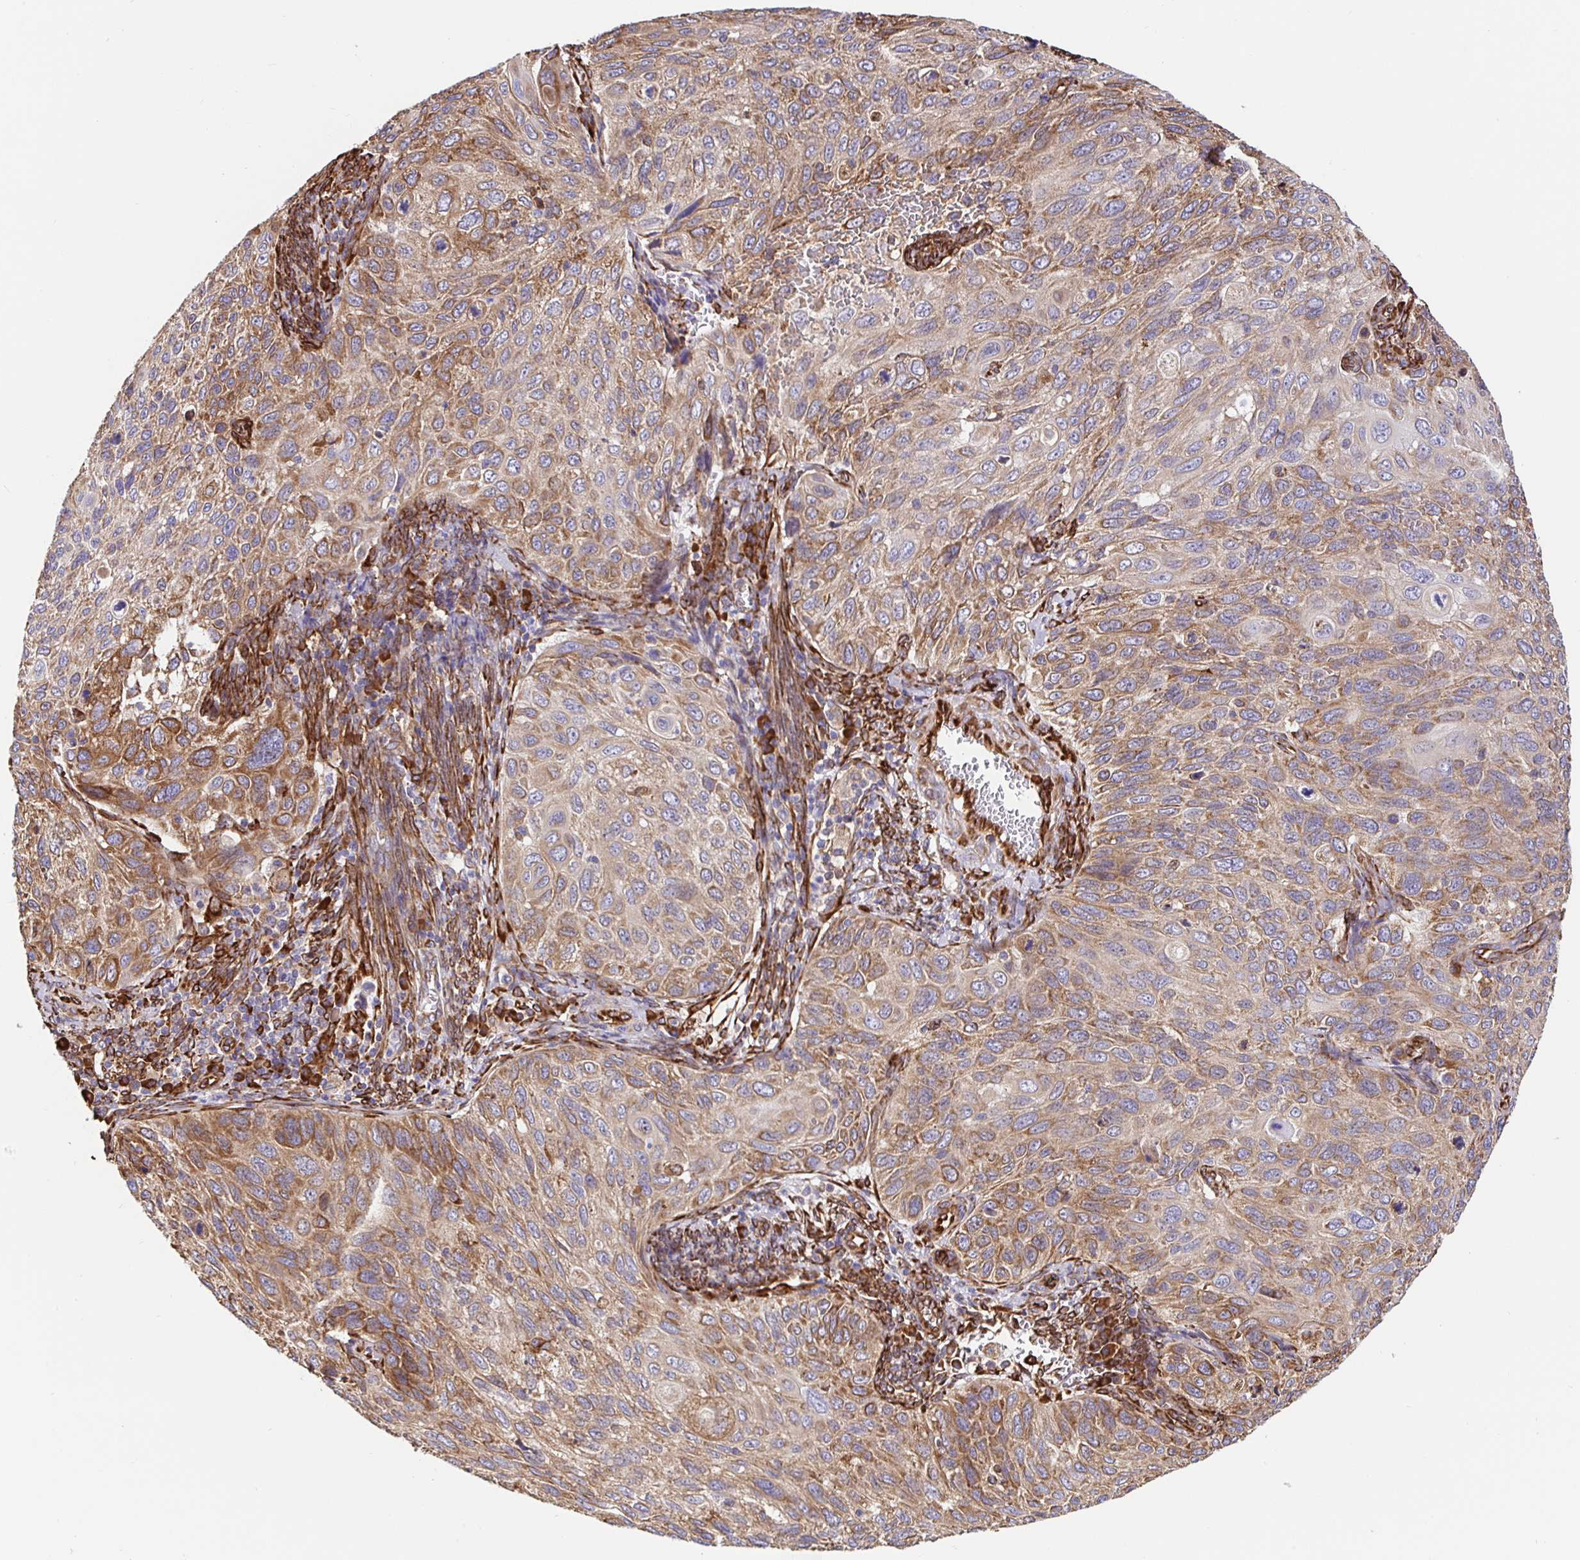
{"staining": {"intensity": "moderate", "quantity": ">75%", "location": "cytoplasmic/membranous"}, "tissue": "cervical cancer", "cell_type": "Tumor cells", "image_type": "cancer", "snomed": [{"axis": "morphology", "description": "Squamous cell carcinoma, NOS"}, {"axis": "topography", "description": "Cervix"}], "caption": "Immunohistochemical staining of cervical cancer (squamous cell carcinoma) exhibits medium levels of moderate cytoplasmic/membranous staining in about >75% of tumor cells. (DAB (3,3'-diaminobenzidine) = brown stain, brightfield microscopy at high magnification).", "gene": "MAOA", "patient": {"sex": "female", "age": 70}}